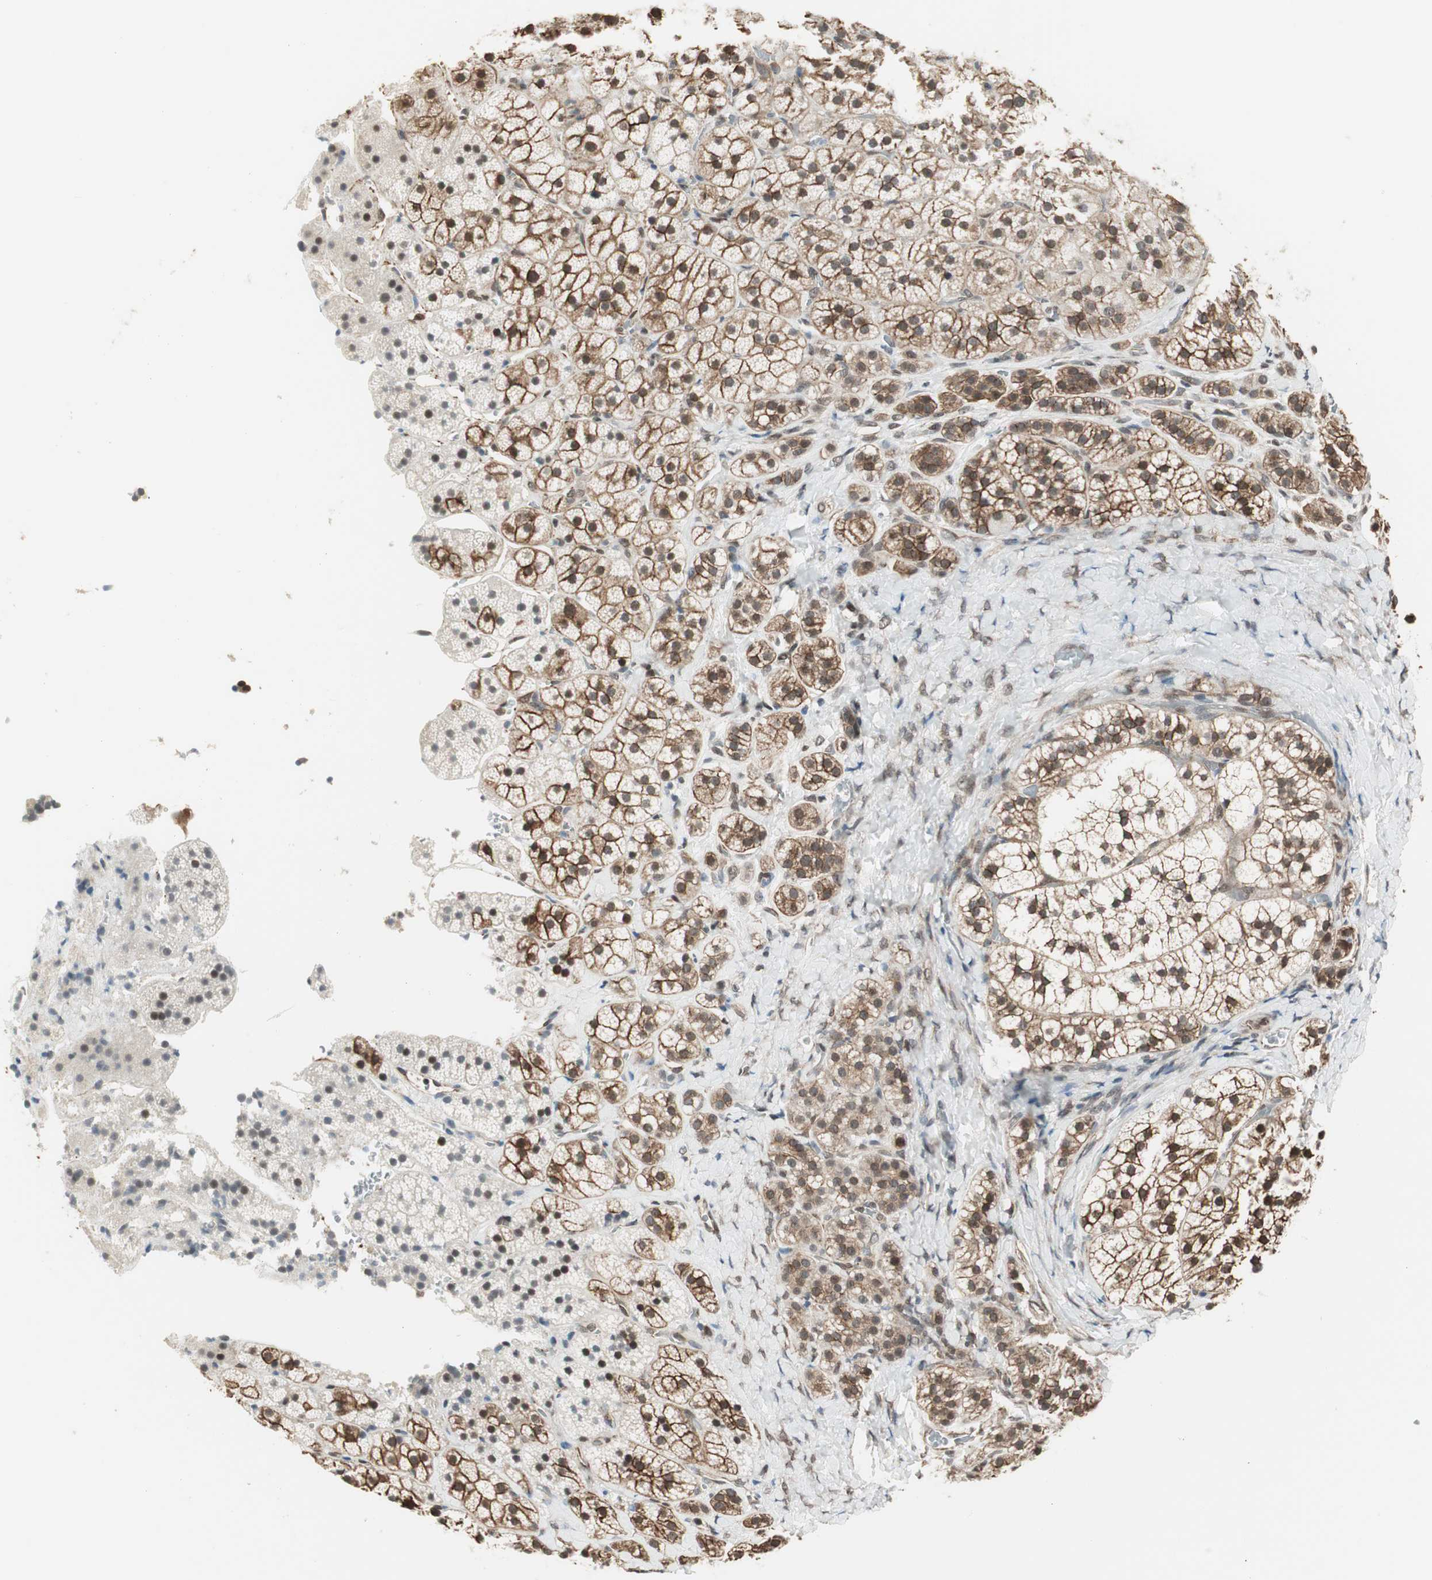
{"staining": {"intensity": "moderate", "quantity": ">75%", "location": "cytoplasmic/membranous,nuclear"}, "tissue": "adrenal gland", "cell_type": "Glandular cells", "image_type": "normal", "snomed": [{"axis": "morphology", "description": "Normal tissue, NOS"}, {"axis": "topography", "description": "Adrenal gland"}], "caption": "A brown stain shows moderate cytoplasmic/membranous,nuclear positivity of a protein in glandular cells of unremarkable human adrenal gland. (DAB IHC, brown staining for protein, blue staining for nuclei).", "gene": "ZBTB17", "patient": {"sex": "female", "age": 44}}